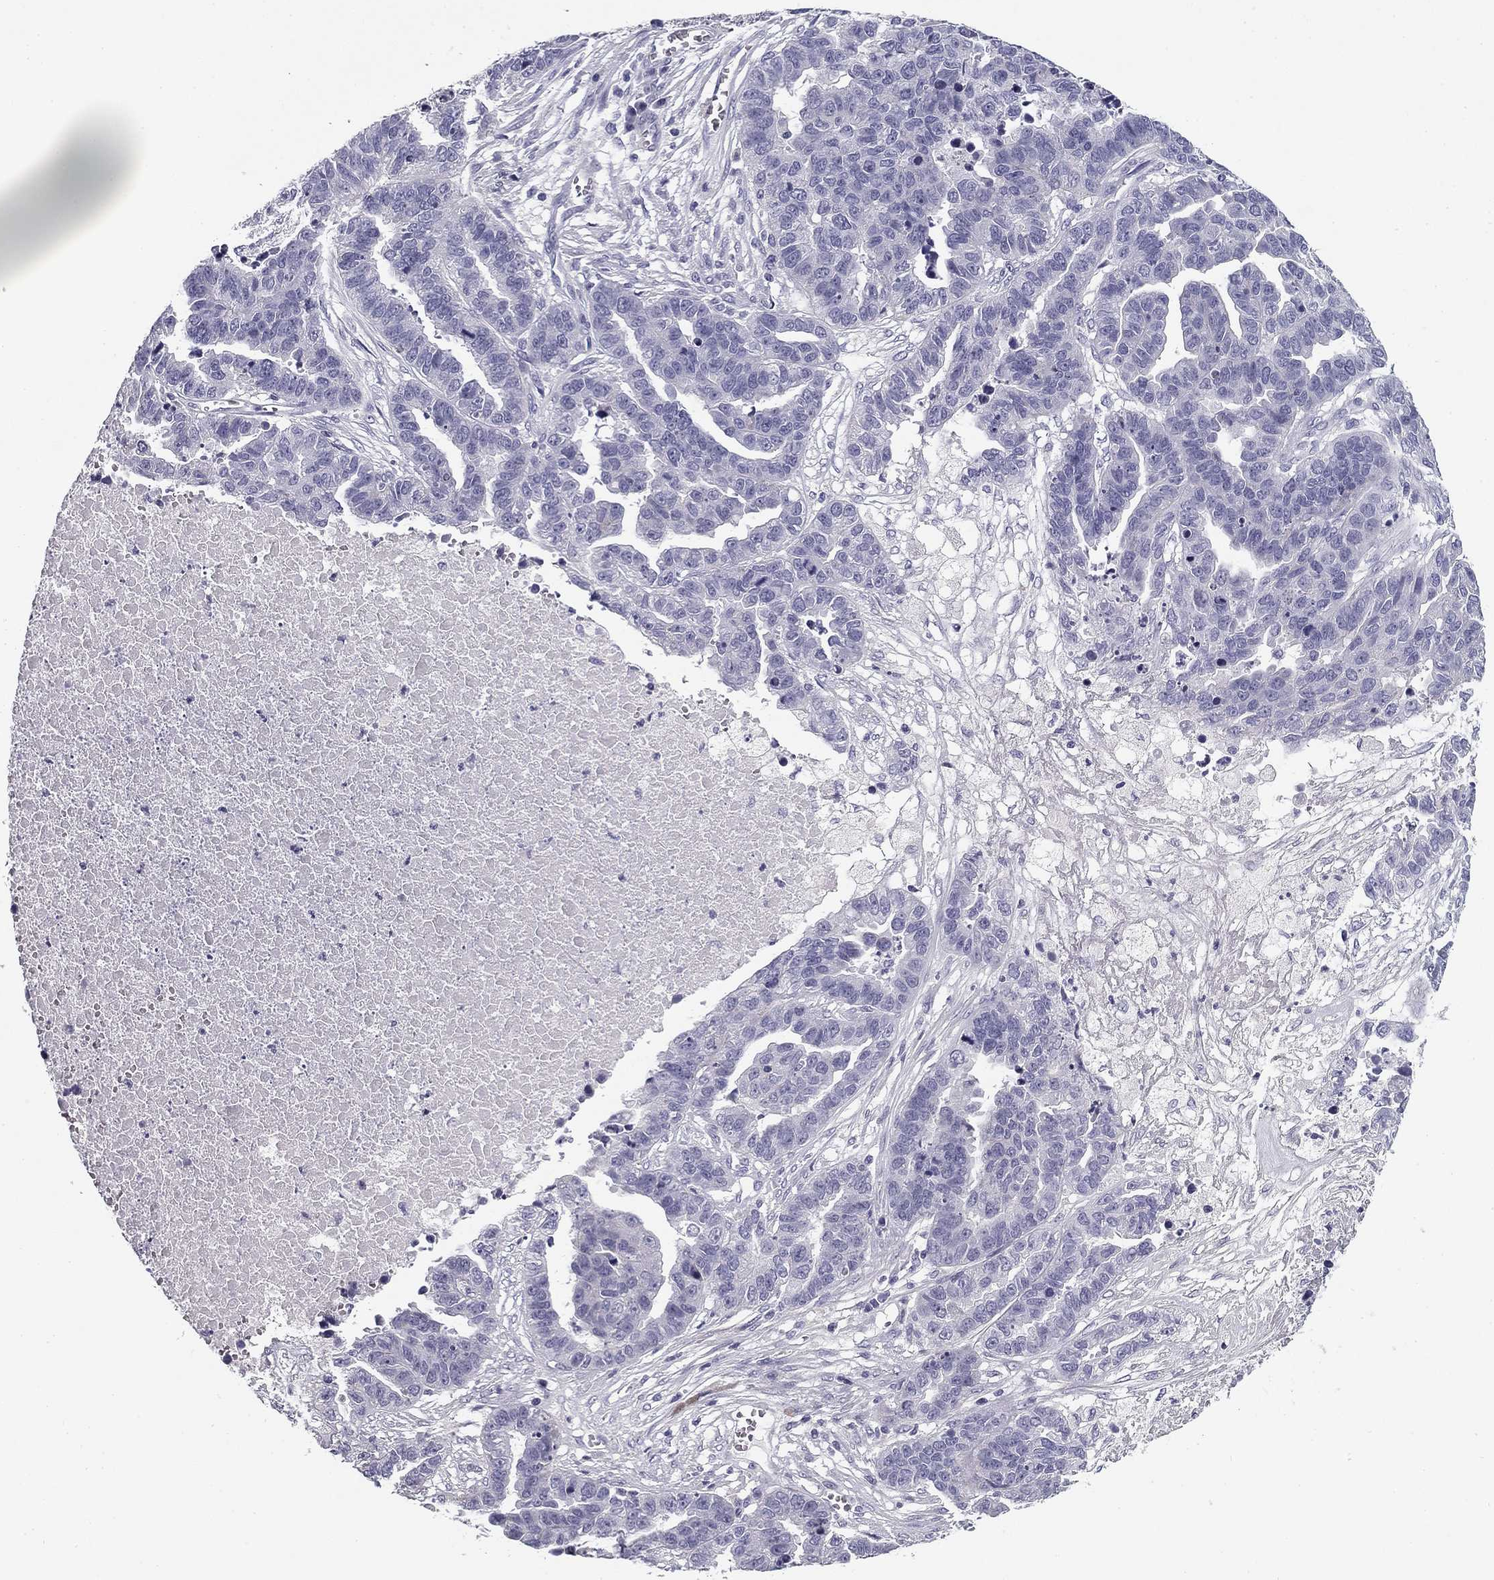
{"staining": {"intensity": "negative", "quantity": "none", "location": "none"}, "tissue": "ovarian cancer", "cell_type": "Tumor cells", "image_type": "cancer", "snomed": [{"axis": "morphology", "description": "Cystadenocarcinoma, serous, NOS"}, {"axis": "topography", "description": "Ovary"}], "caption": "The histopathology image reveals no significant positivity in tumor cells of ovarian cancer (serous cystadenocarcinoma).", "gene": "FLNC", "patient": {"sex": "female", "age": 87}}